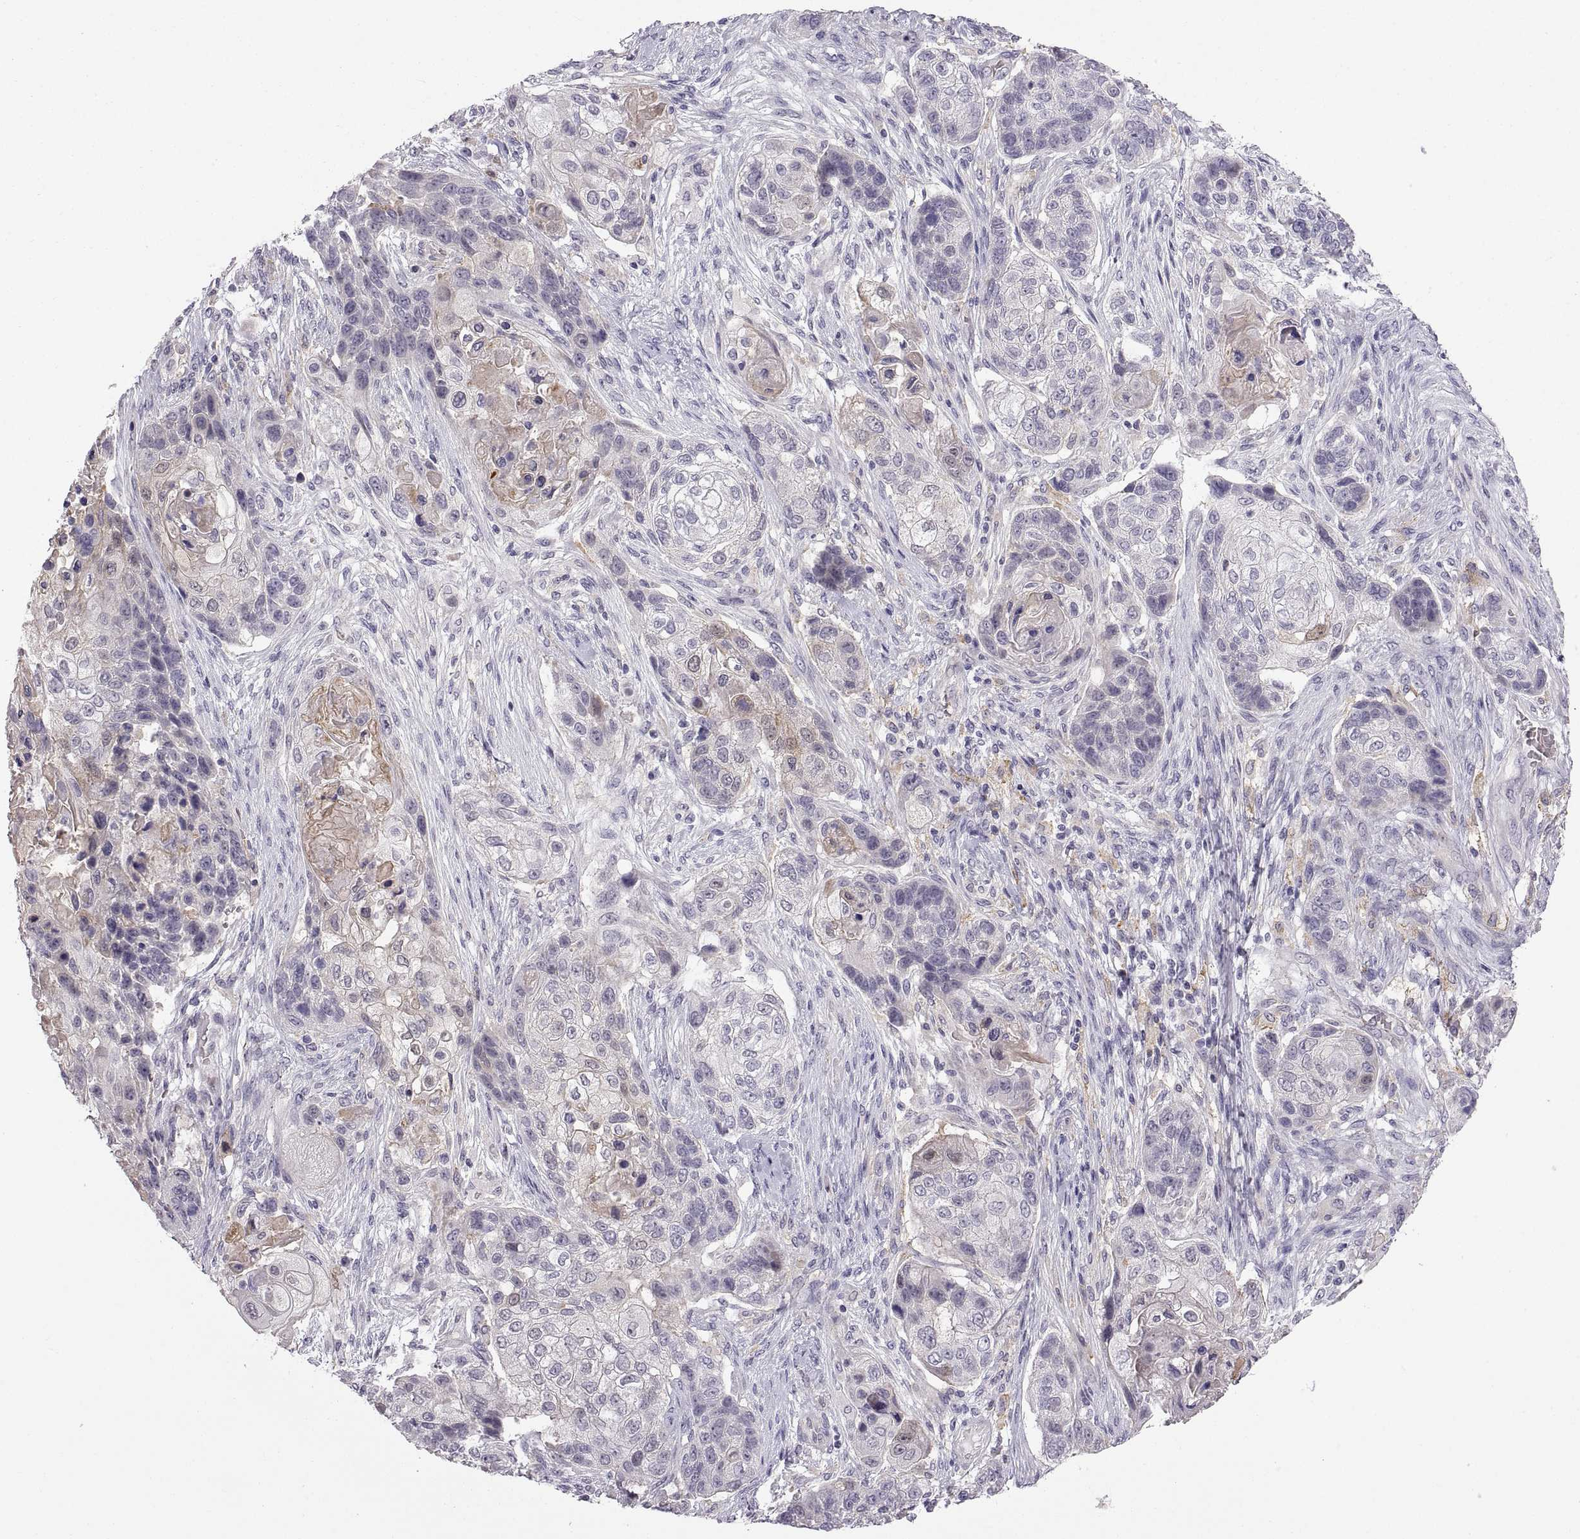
{"staining": {"intensity": "negative", "quantity": "none", "location": "none"}, "tissue": "lung cancer", "cell_type": "Tumor cells", "image_type": "cancer", "snomed": [{"axis": "morphology", "description": "Squamous cell carcinoma, NOS"}, {"axis": "topography", "description": "Lung"}], "caption": "A high-resolution micrograph shows immunohistochemistry staining of lung cancer (squamous cell carcinoma), which demonstrates no significant expression in tumor cells. (Immunohistochemistry, brightfield microscopy, high magnification).", "gene": "MEIOC", "patient": {"sex": "male", "age": 69}}